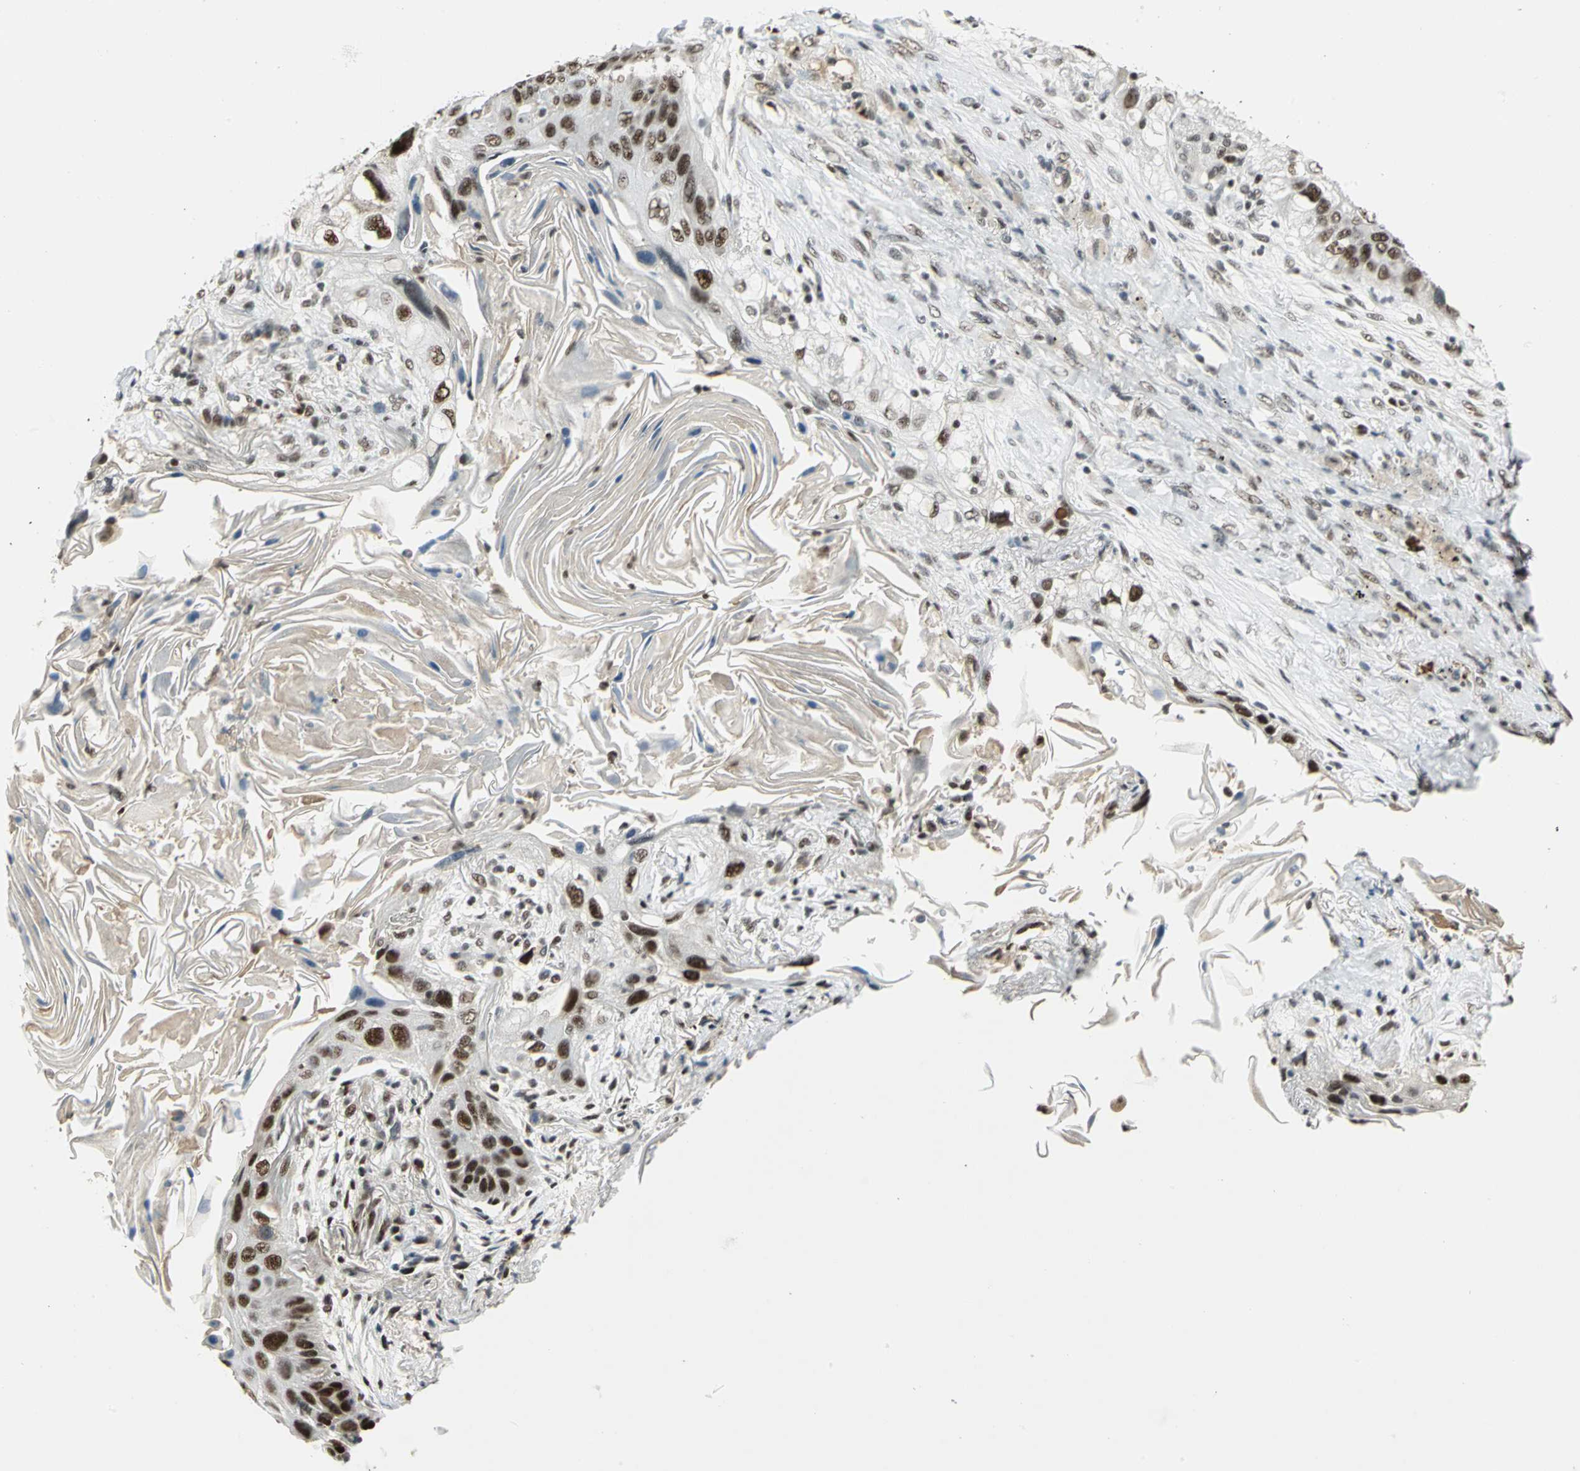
{"staining": {"intensity": "moderate", "quantity": ">75%", "location": "nuclear"}, "tissue": "lung cancer", "cell_type": "Tumor cells", "image_type": "cancer", "snomed": [{"axis": "morphology", "description": "Squamous cell carcinoma, NOS"}, {"axis": "topography", "description": "Lung"}], "caption": "Immunohistochemistry photomicrograph of neoplastic tissue: human lung squamous cell carcinoma stained using immunohistochemistry demonstrates medium levels of moderate protein expression localized specifically in the nuclear of tumor cells, appearing as a nuclear brown color.", "gene": "CCNT1", "patient": {"sex": "female", "age": 67}}